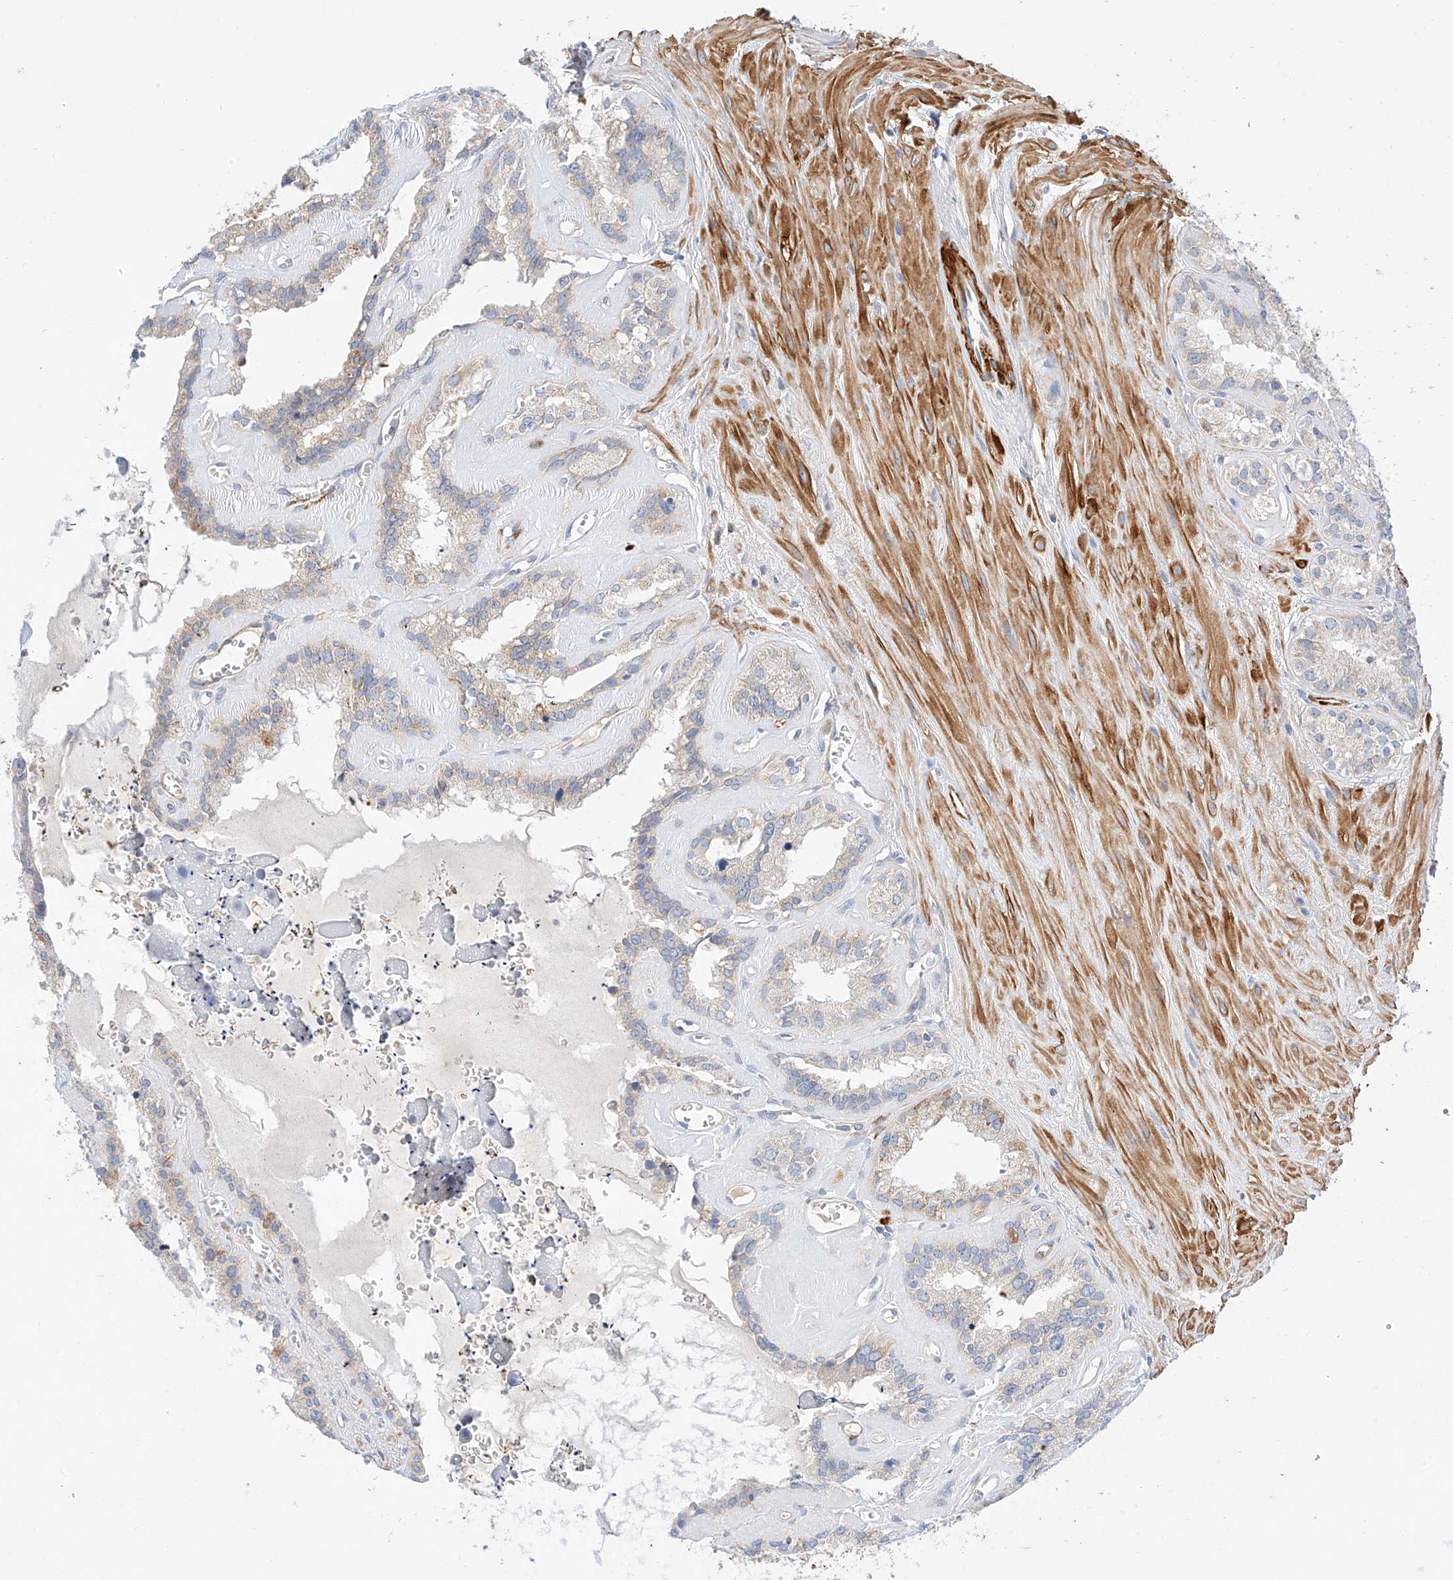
{"staining": {"intensity": "weak", "quantity": "25%-75%", "location": "cytoplasmic/membranous"}, "tissue": "seminal vesicle", "cell_type": "Glandular cells", "image_type": "normal", "snomed": [{"axis": "morphology", "description": "Normal tissue, NOS"}, {"axis": "topography", "description": "Prostate"}, {"axis": "topography", "description": "Seminal veicle"}], "caption": "Immunohistochemistry histopathology image of unremarkable seminal vesicle: seminal vesicle stained using immunohistochemistry (IHC) reveals low levels of weak protein expression localized specifically in the cytoplasmic/membranous of glandular cells, appearing as a cytoplasmic/membranous brown color.", "gene": "C6orf118", "patient": {"sex": "male", "age": 59}}